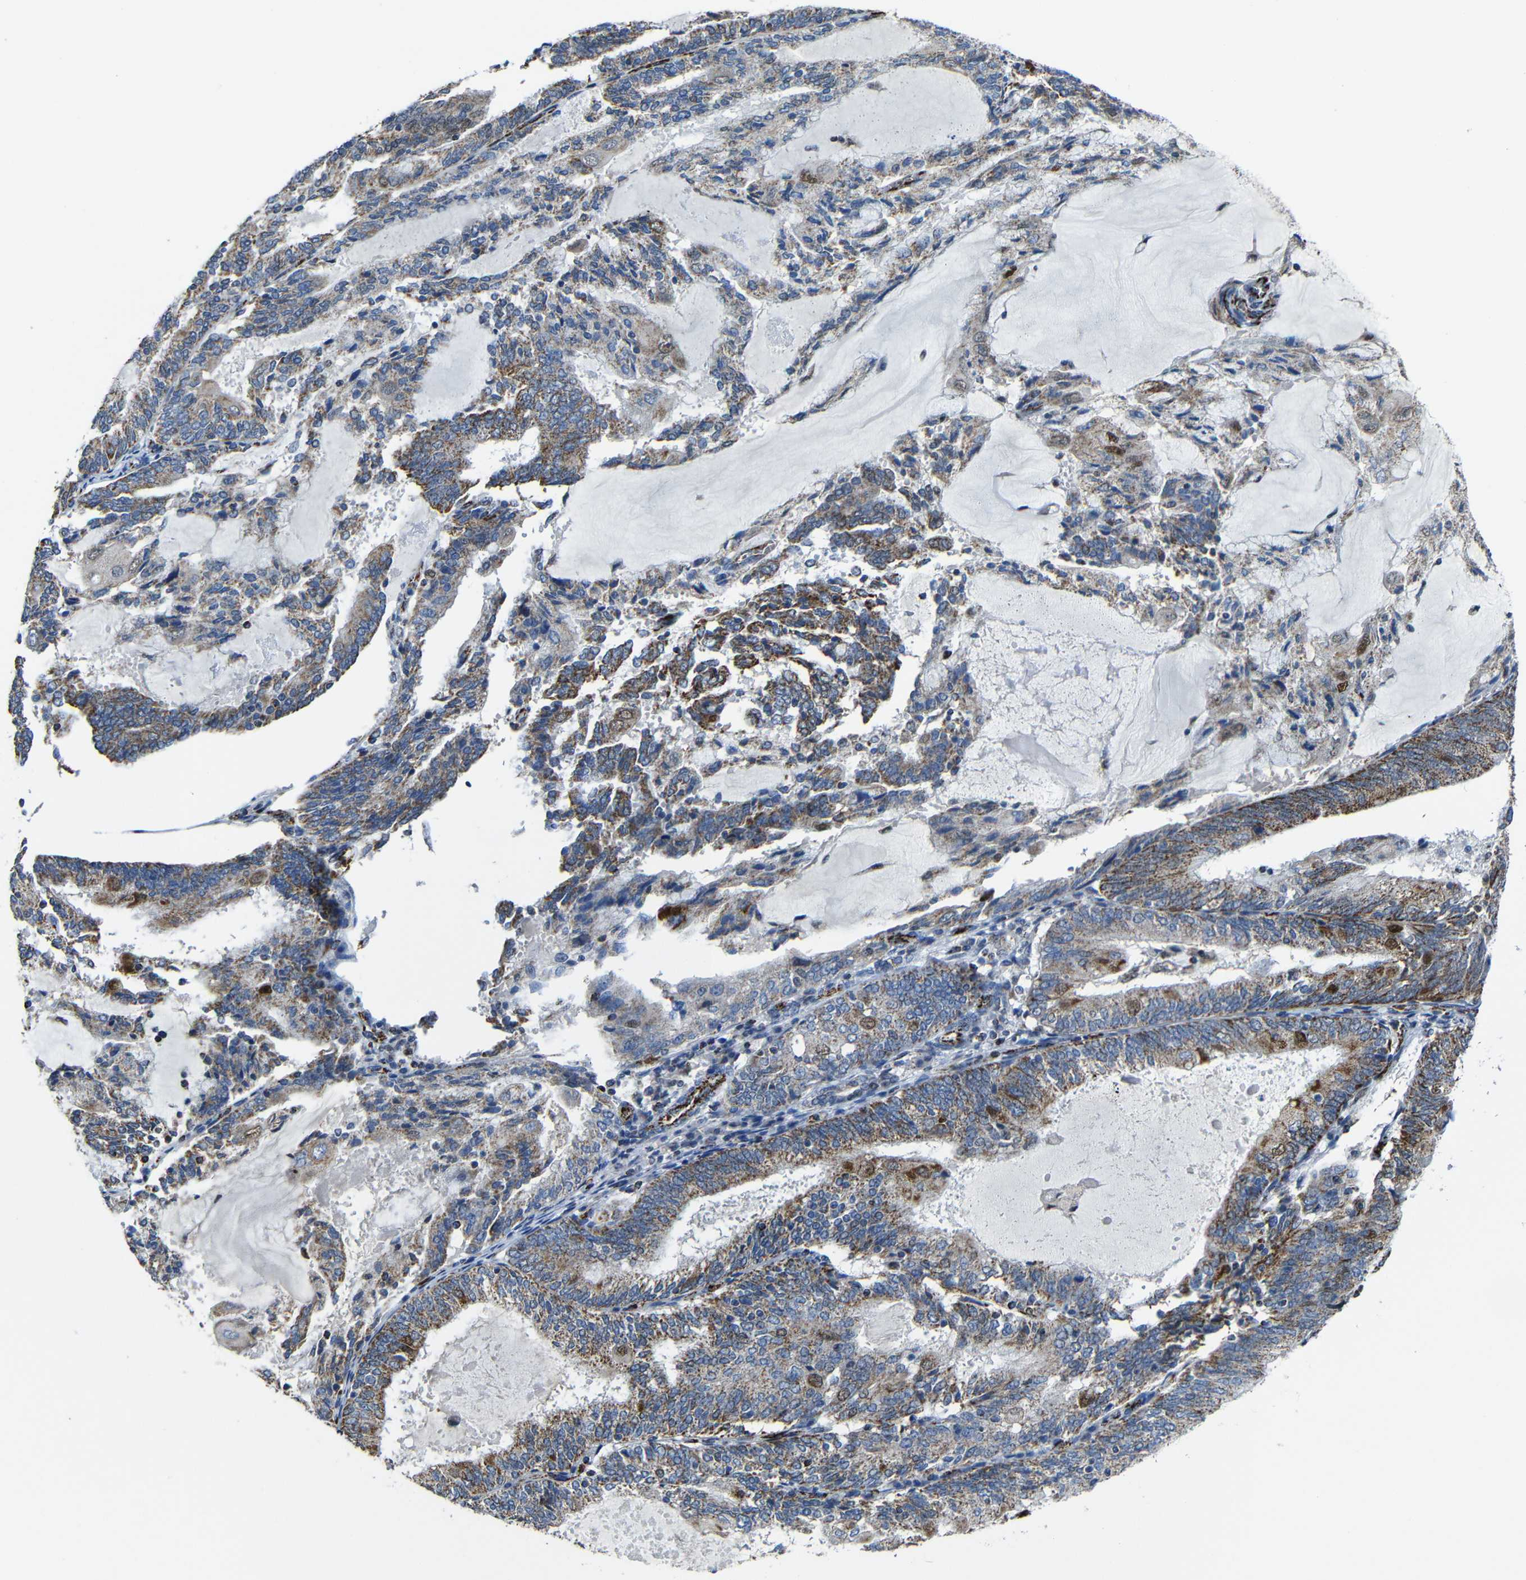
{"staining": {"intensity": "moderate", "quantity": "25%-75%", "location": "cytoplasmic/membranous"}, "tissue": "endometrial cancer", "cell_type": "Tumor cells", "image_type": "cancer", "snomed": [{"axis": "morphology", "description": "Adenocarcinoma, NOS"}, {"axis": "topography", "description": "Endometrium"}], "caption": "Brown immunohistochemical staining in endometrial cancer reveals moderate cytoplasmic/membranous expression in about 25%-75% of tumor cells. The protein of interest is stained brown, and the nuclei are stained in blue (DAB (3,3'-diaminobenzidine) IHC with brightfield microscopy, high magnification).", "gene": "CA5B", "patient": {"sex": "female", "age": 81}}